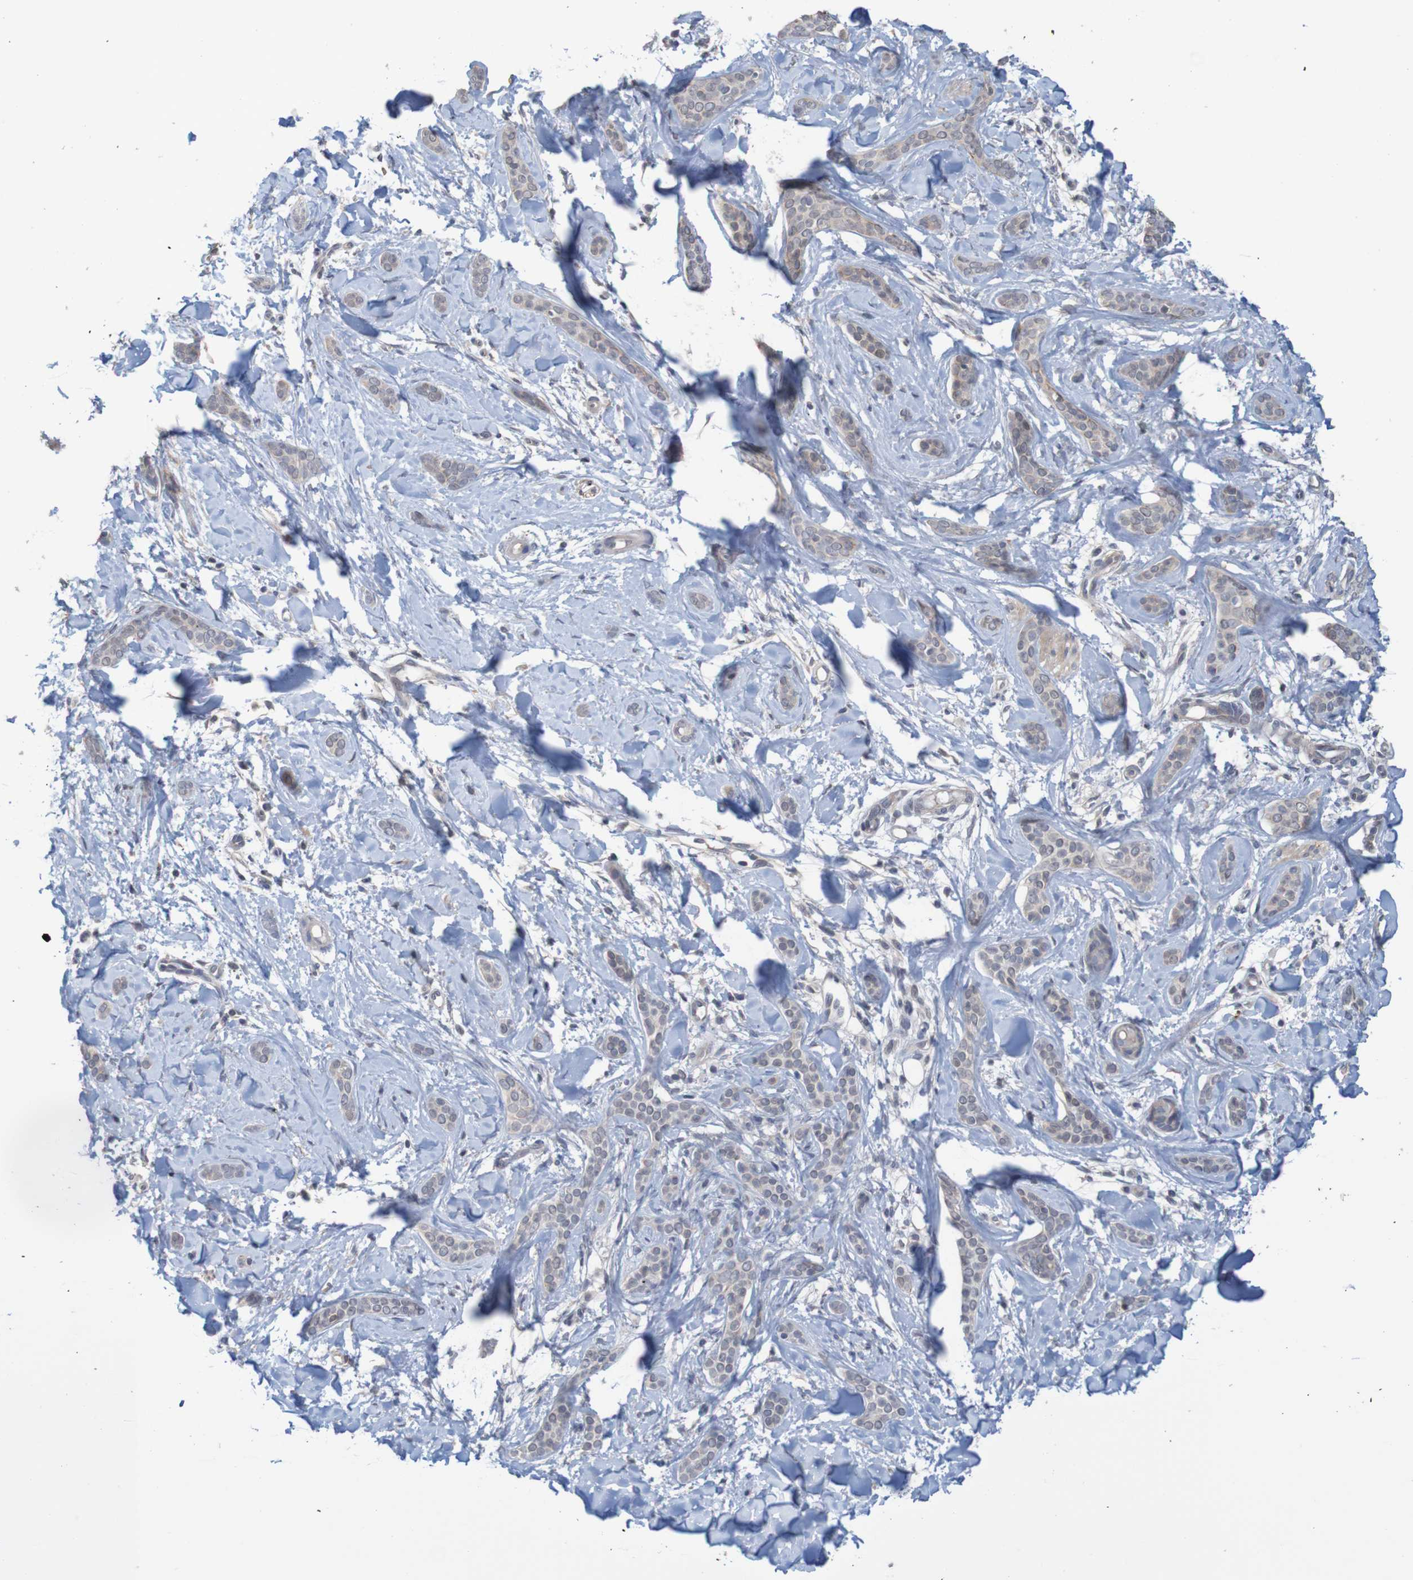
{"staining": {"intensity": "weak", "quantity": "<25%", "location": "cytoplasmic/membranous"}, "tissue": "skin cancer", "cell_type": "Tumor cells", "image_type": "cancer", "snomed": [{"axis": "morphology", "description": "Basal cell carcinoma"}, {"axis": "morphology", "description": "Adnexal tumor, benign"}, {"axis": "topography", "description": "Skin"}], "caption": "High power microscopy histopathology image of an immunohistochemistry (IHC) image of skin cancer (benign adnexal tumor), revealing no significant positivity in tumor cells.", "gene": "ANKK1", "patient": {"sex": "female", "age": 42}}